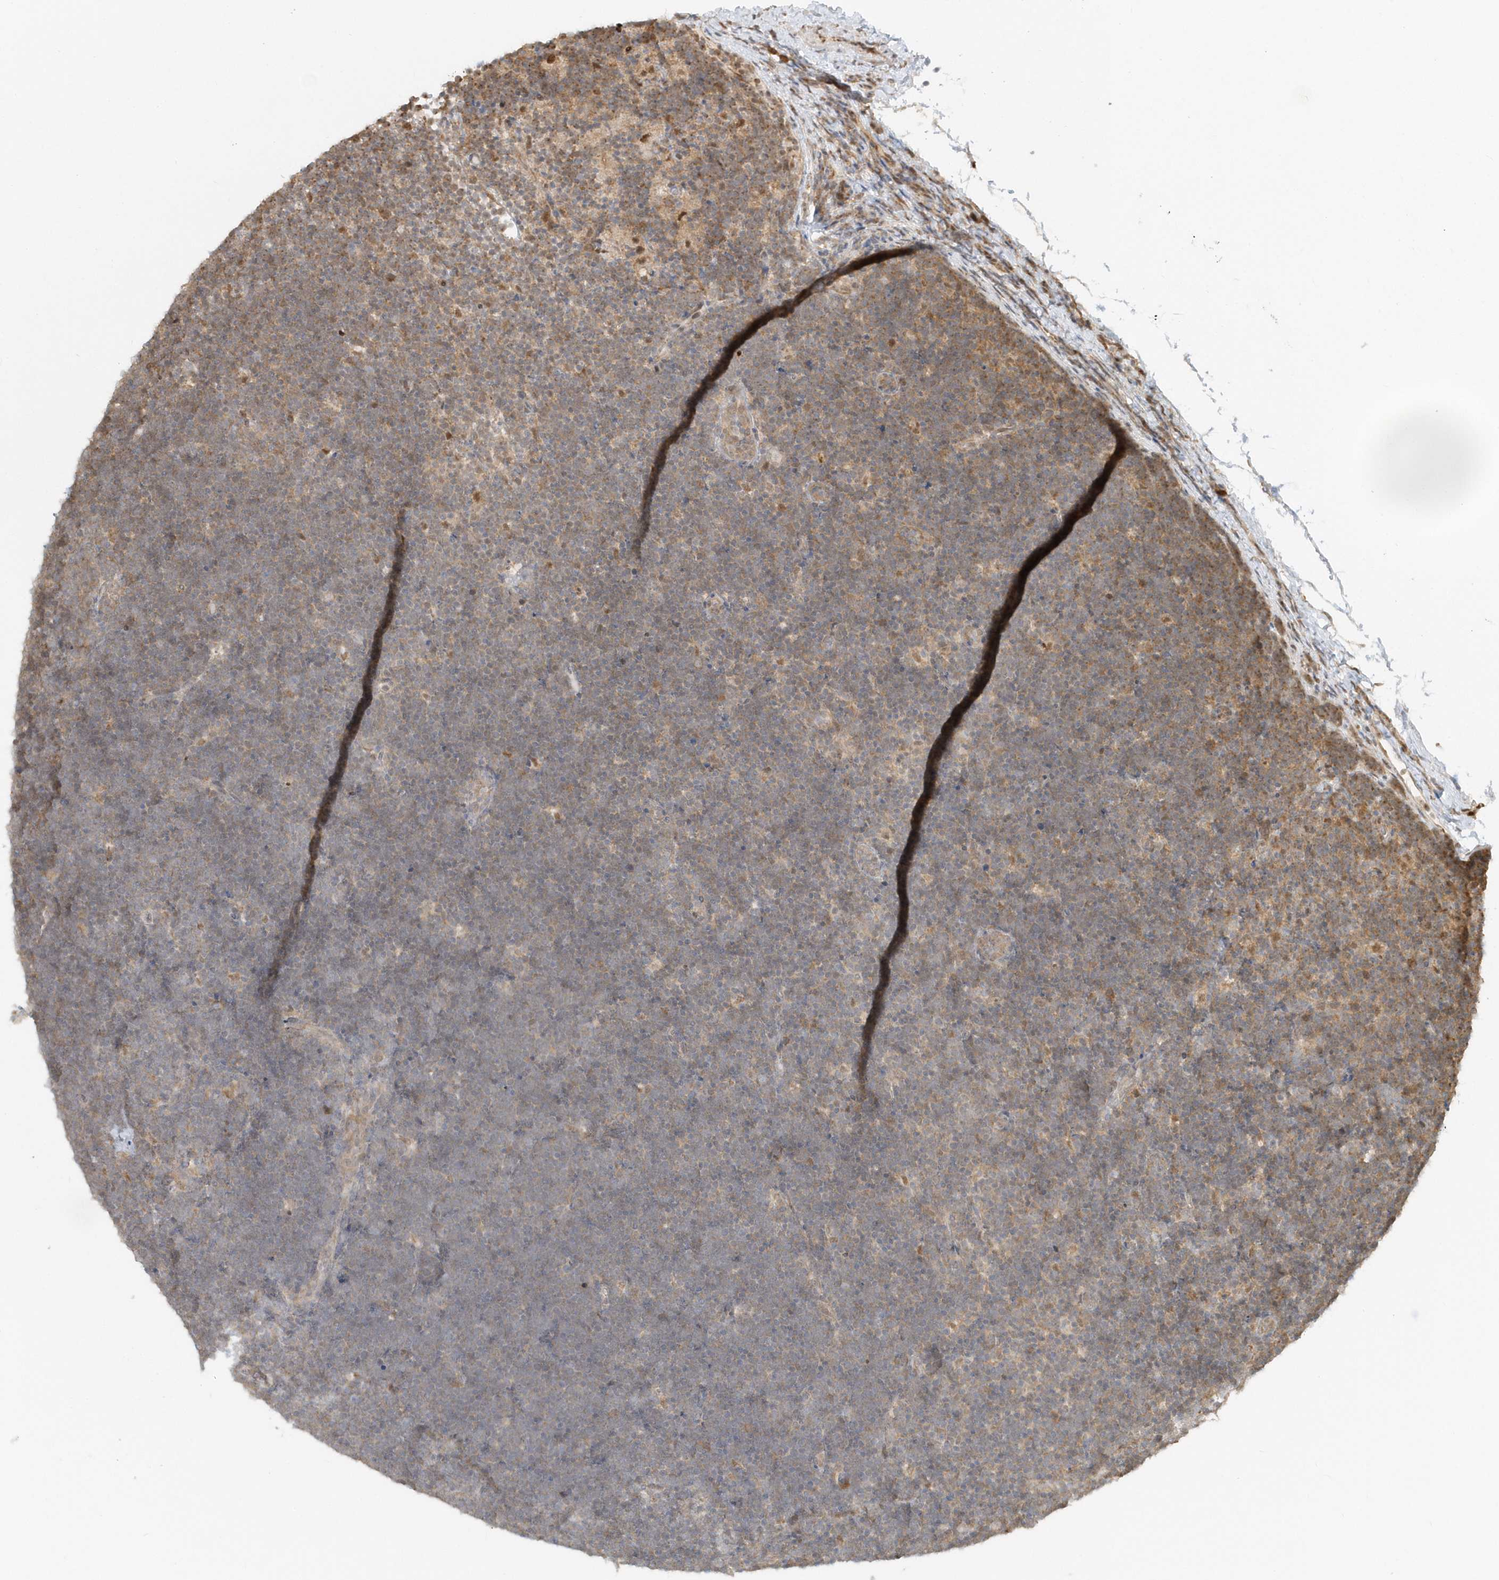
{"staining": {"intensity": "moderate", "quantity": "25%-75%", "location": "cytoplasmic/membranous"}, "tissue": "lymphoma", "cell_type": "Tumor cells", "image_type": "cancer", "snomed": [{"axis": "morphology", "description": "Malignant lymphoma, non-Hodgkin's type, High grade"}, {"axis": "topography", "description": "Lymph node"}], "caption": "An image of human malignant lymphoma, non-Hodgkin's type (high-grade) stained for a protein exhibits moderate cytoplasmic/membranous brown staining in tumor cells.", "gene": "PSMD6", "patient": {"sex": "male", "age": 13}}